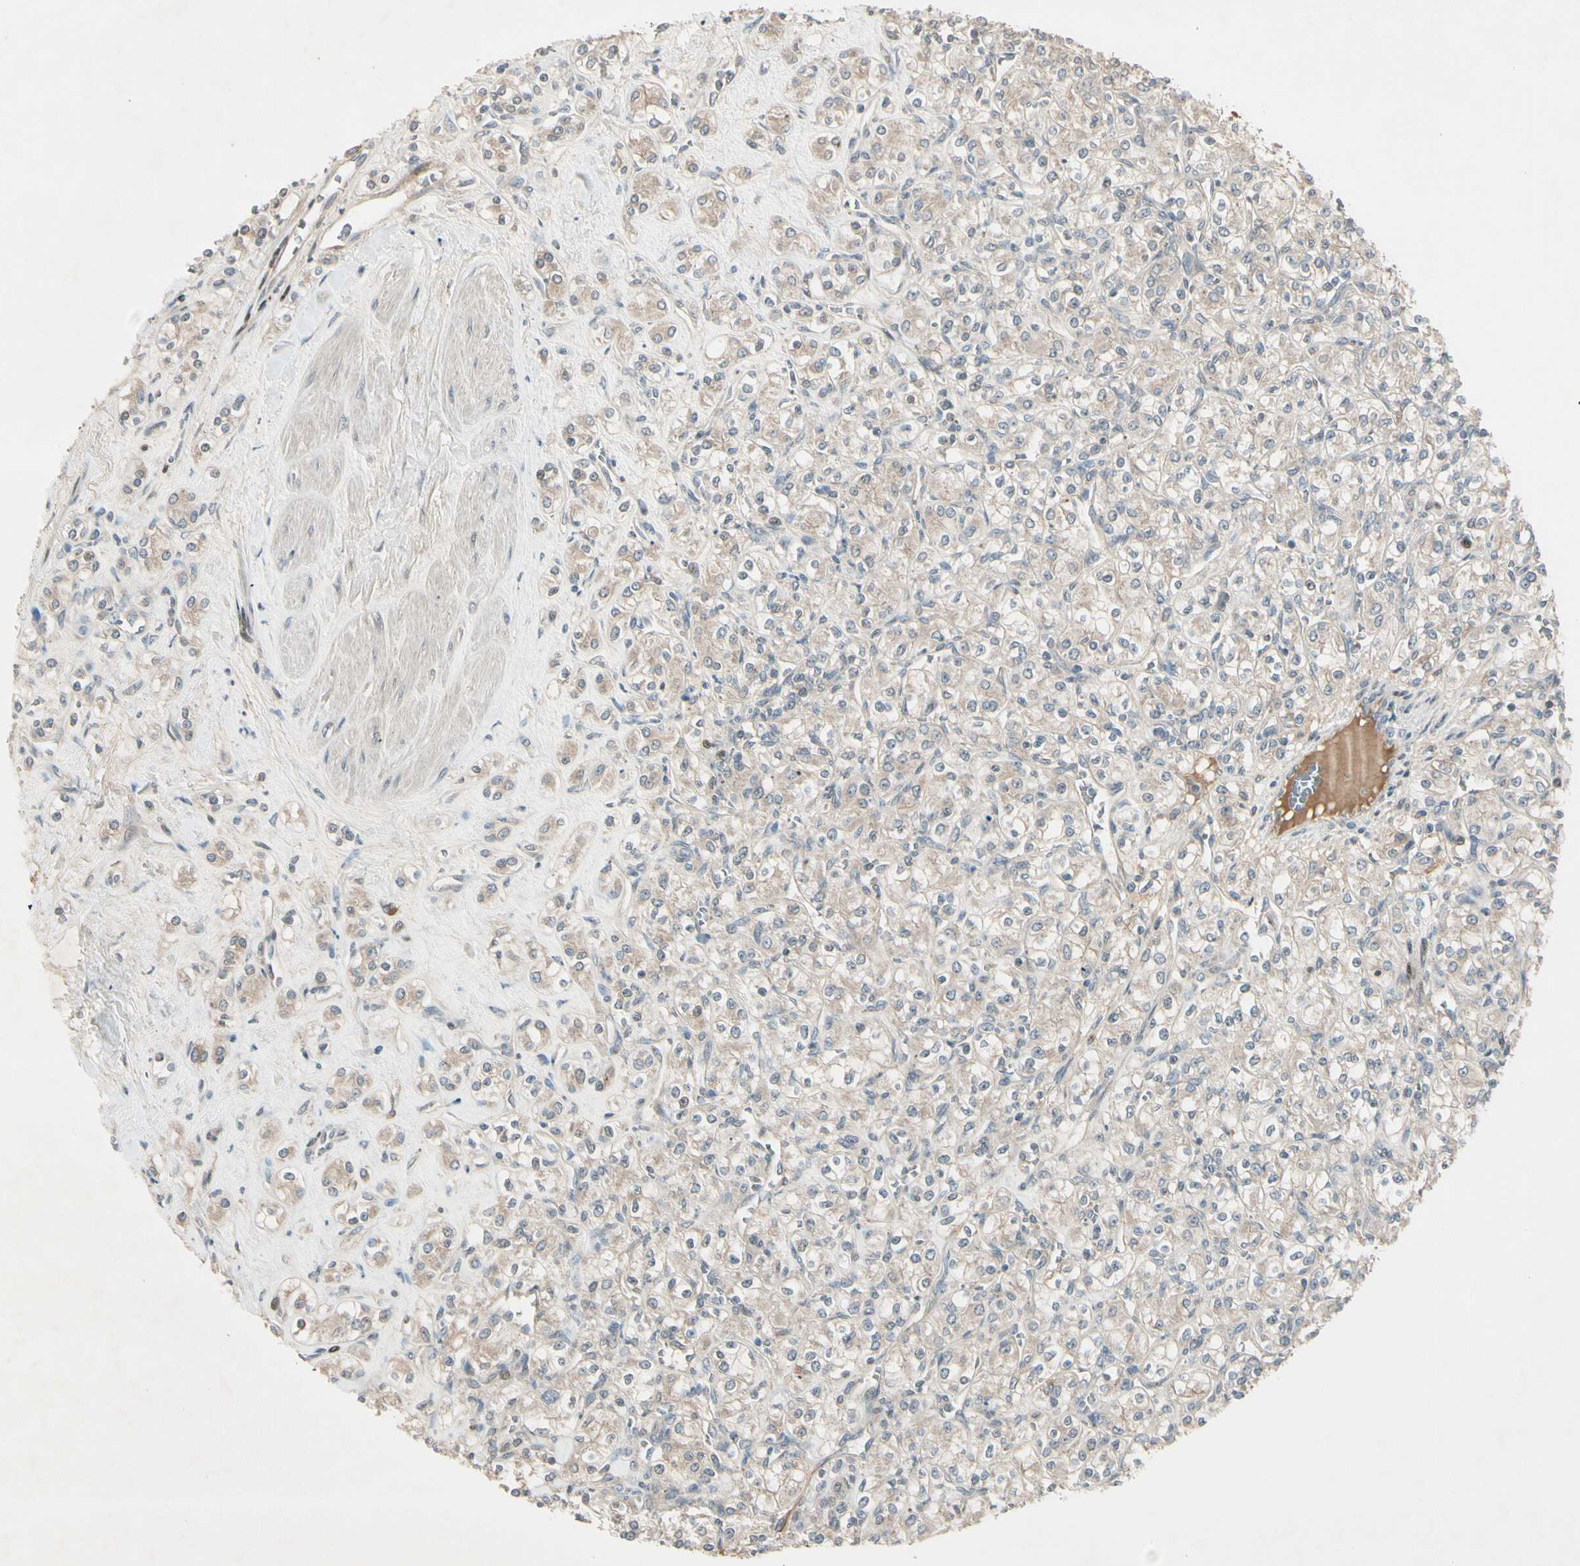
{"staining": {"intensity": "negative", "quantity": "none", "location": "none"}, "tissue": "renal cancer", "cell_type": "Tumor cells", "image_type": "cancer", "snomed": [{"axis": "morphology", "description": "Adenocarcinoma, NOS"}, {"axis": "topography", "description": "Kidney"}], "caption": "Photomicrograph shows no significant protein positivity in tumor cells of renal cancer (adenocarcinoma).", "gene": "FHDC1", "patient": {"sex": "male", "age": 77}}